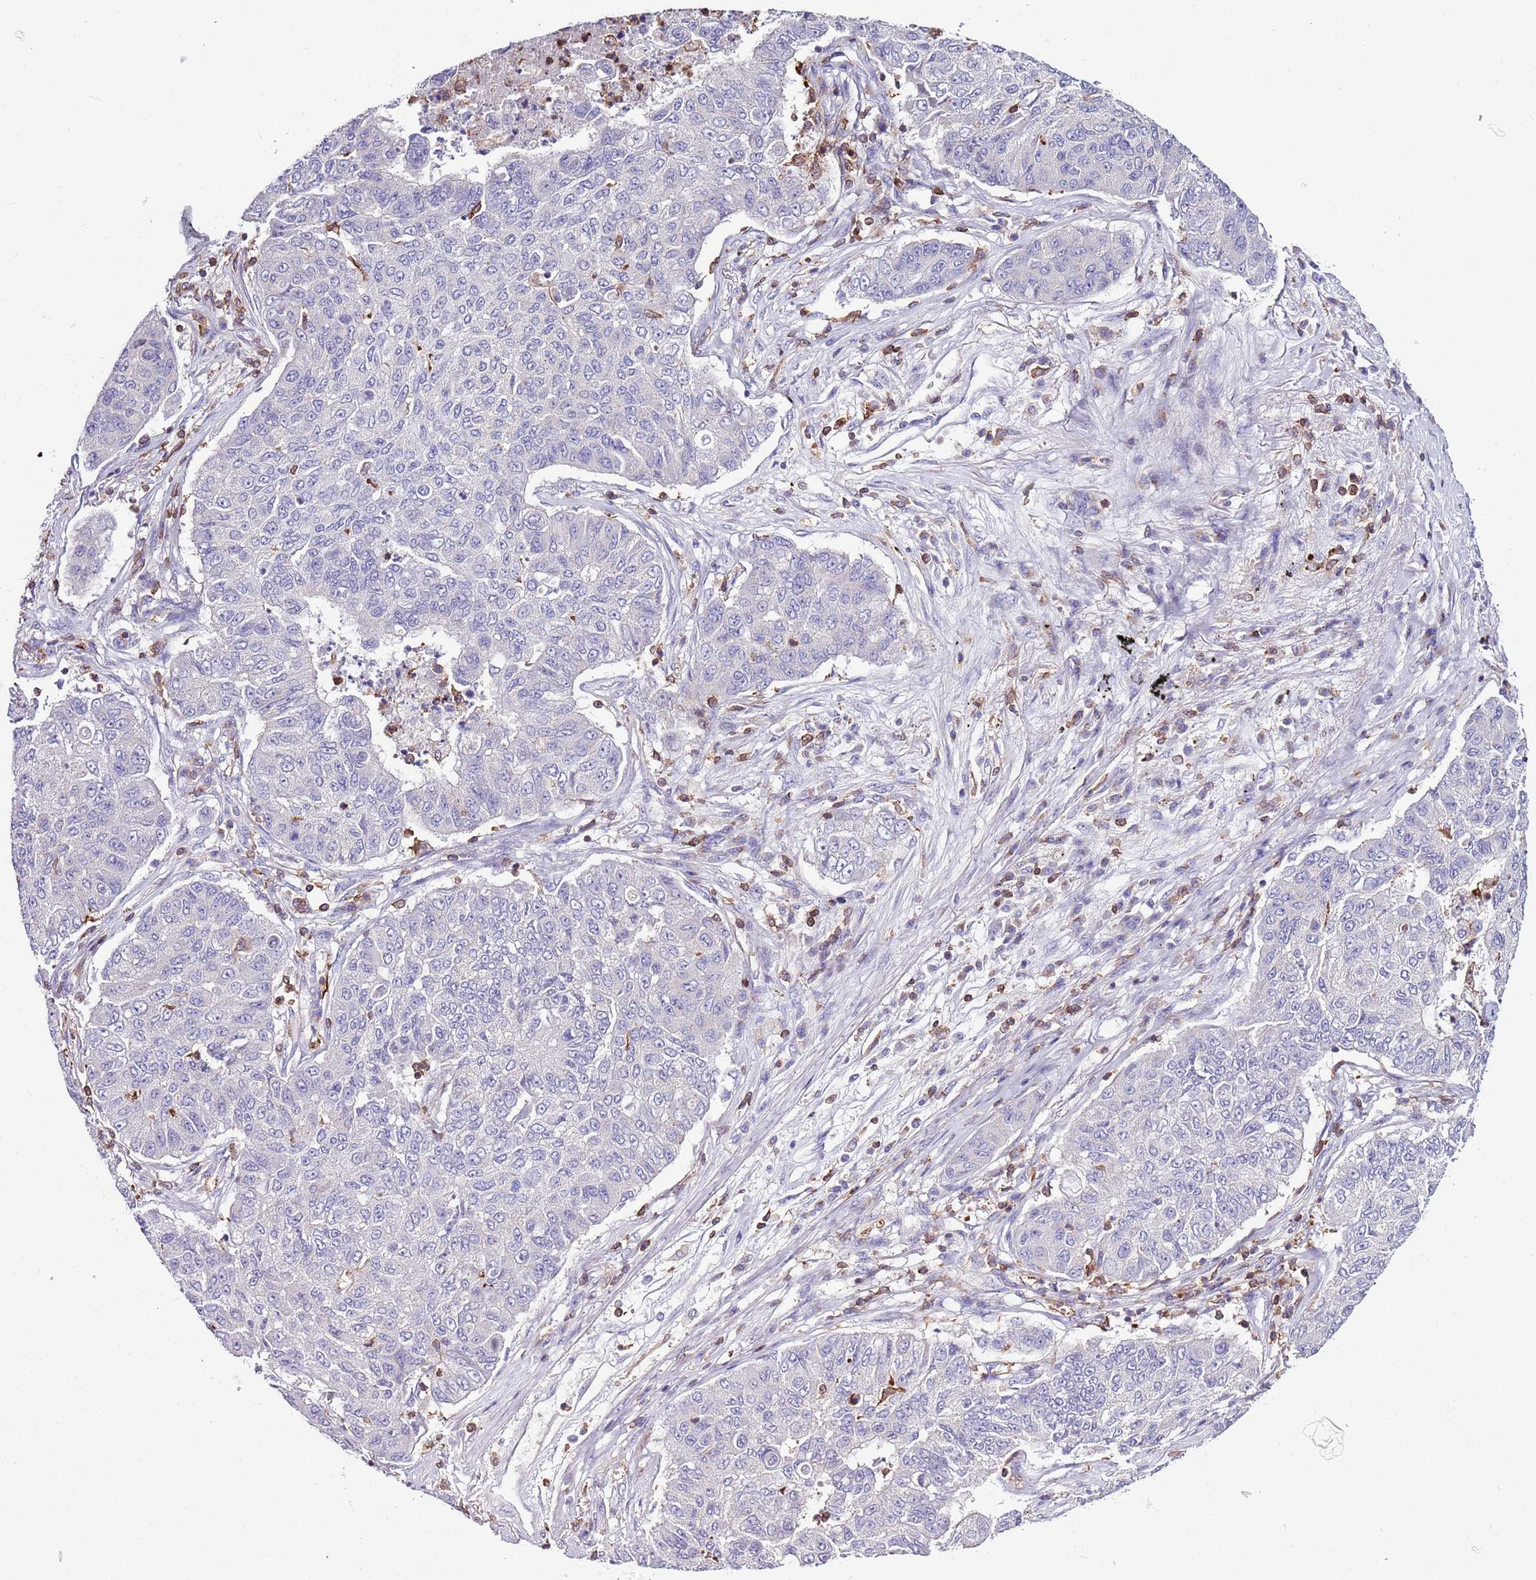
{"staining": {"intensity": "negative", "quantity": "none", "location": "none"}, "tissue": "lung cancer", "cell_type": "Tumor cells", "image_type": "cancer", "snomed": [{"axis": "morphology", "description": "Squamous cell carcinoma, NOS"}, {"axis": "topography", "description": "Lung"}], "caption": "This is an immunohistochemistry (IHC) photomicrograph of lung cancer. There is no positivity in tumor cells.", "gene": "ZSWIM1", "patient": {"sex": "male", "age": 74}}